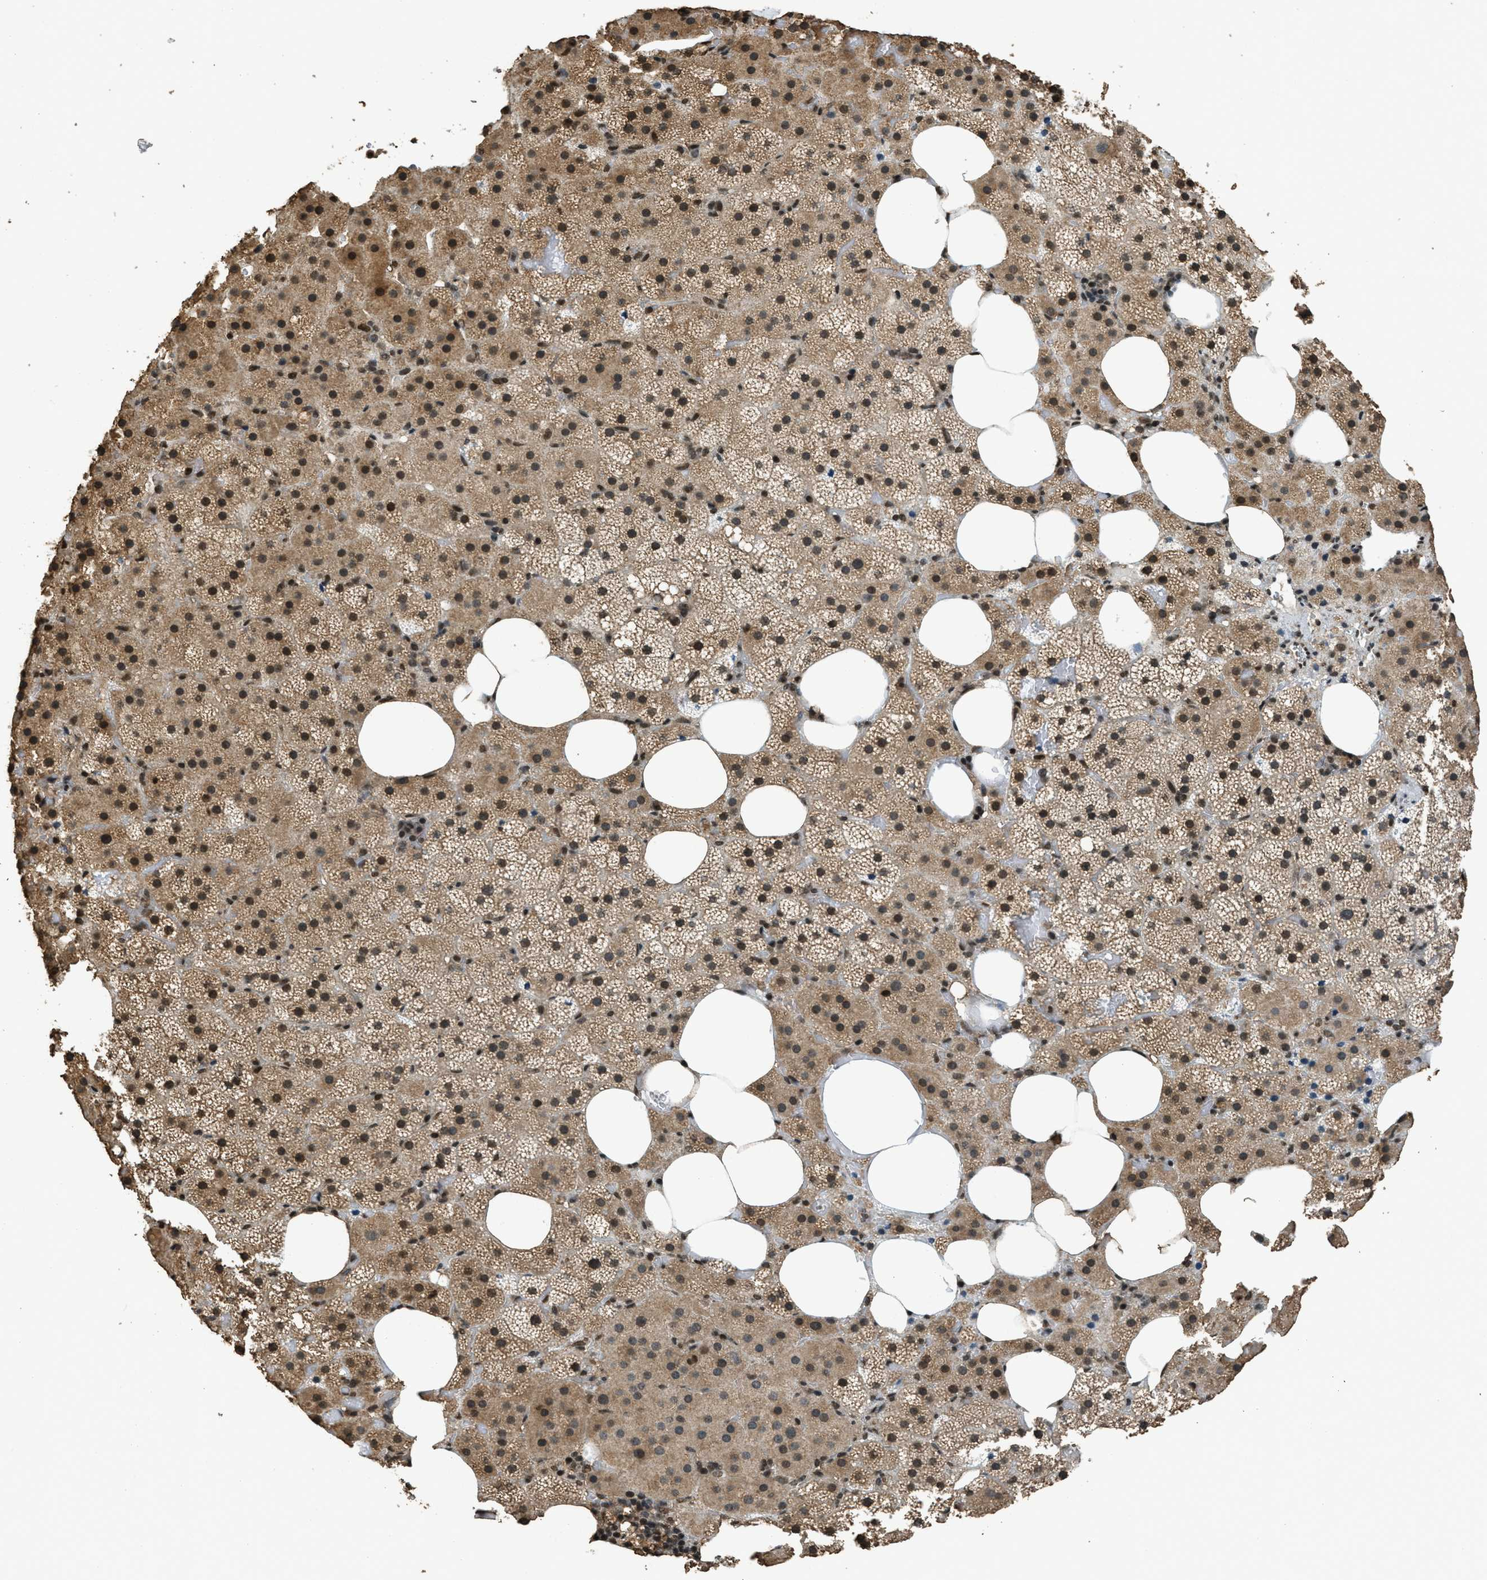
{"staining": {"intensity": "strong", "quantity": "25%-75%", "location": "cytoplasmic/membranous,nuclear"}, "tissue": "adrenal gland", "cell_type": "Glandular cells", "image_type": "normal", "snomed": [{"axis": "morphology", "description": "Normal tissue, NOS"}, {"axis": "topography", "description": "Adrenal gland"}], "caption": "Protein expression analysis of unremarkable human adrenal gland reveals strong cytoplasmic/membranous,nuclear positivity in about 25%-75% of glandular cells.", "gene": "MYB", "patient": {"sex": "female", "age": 59}}